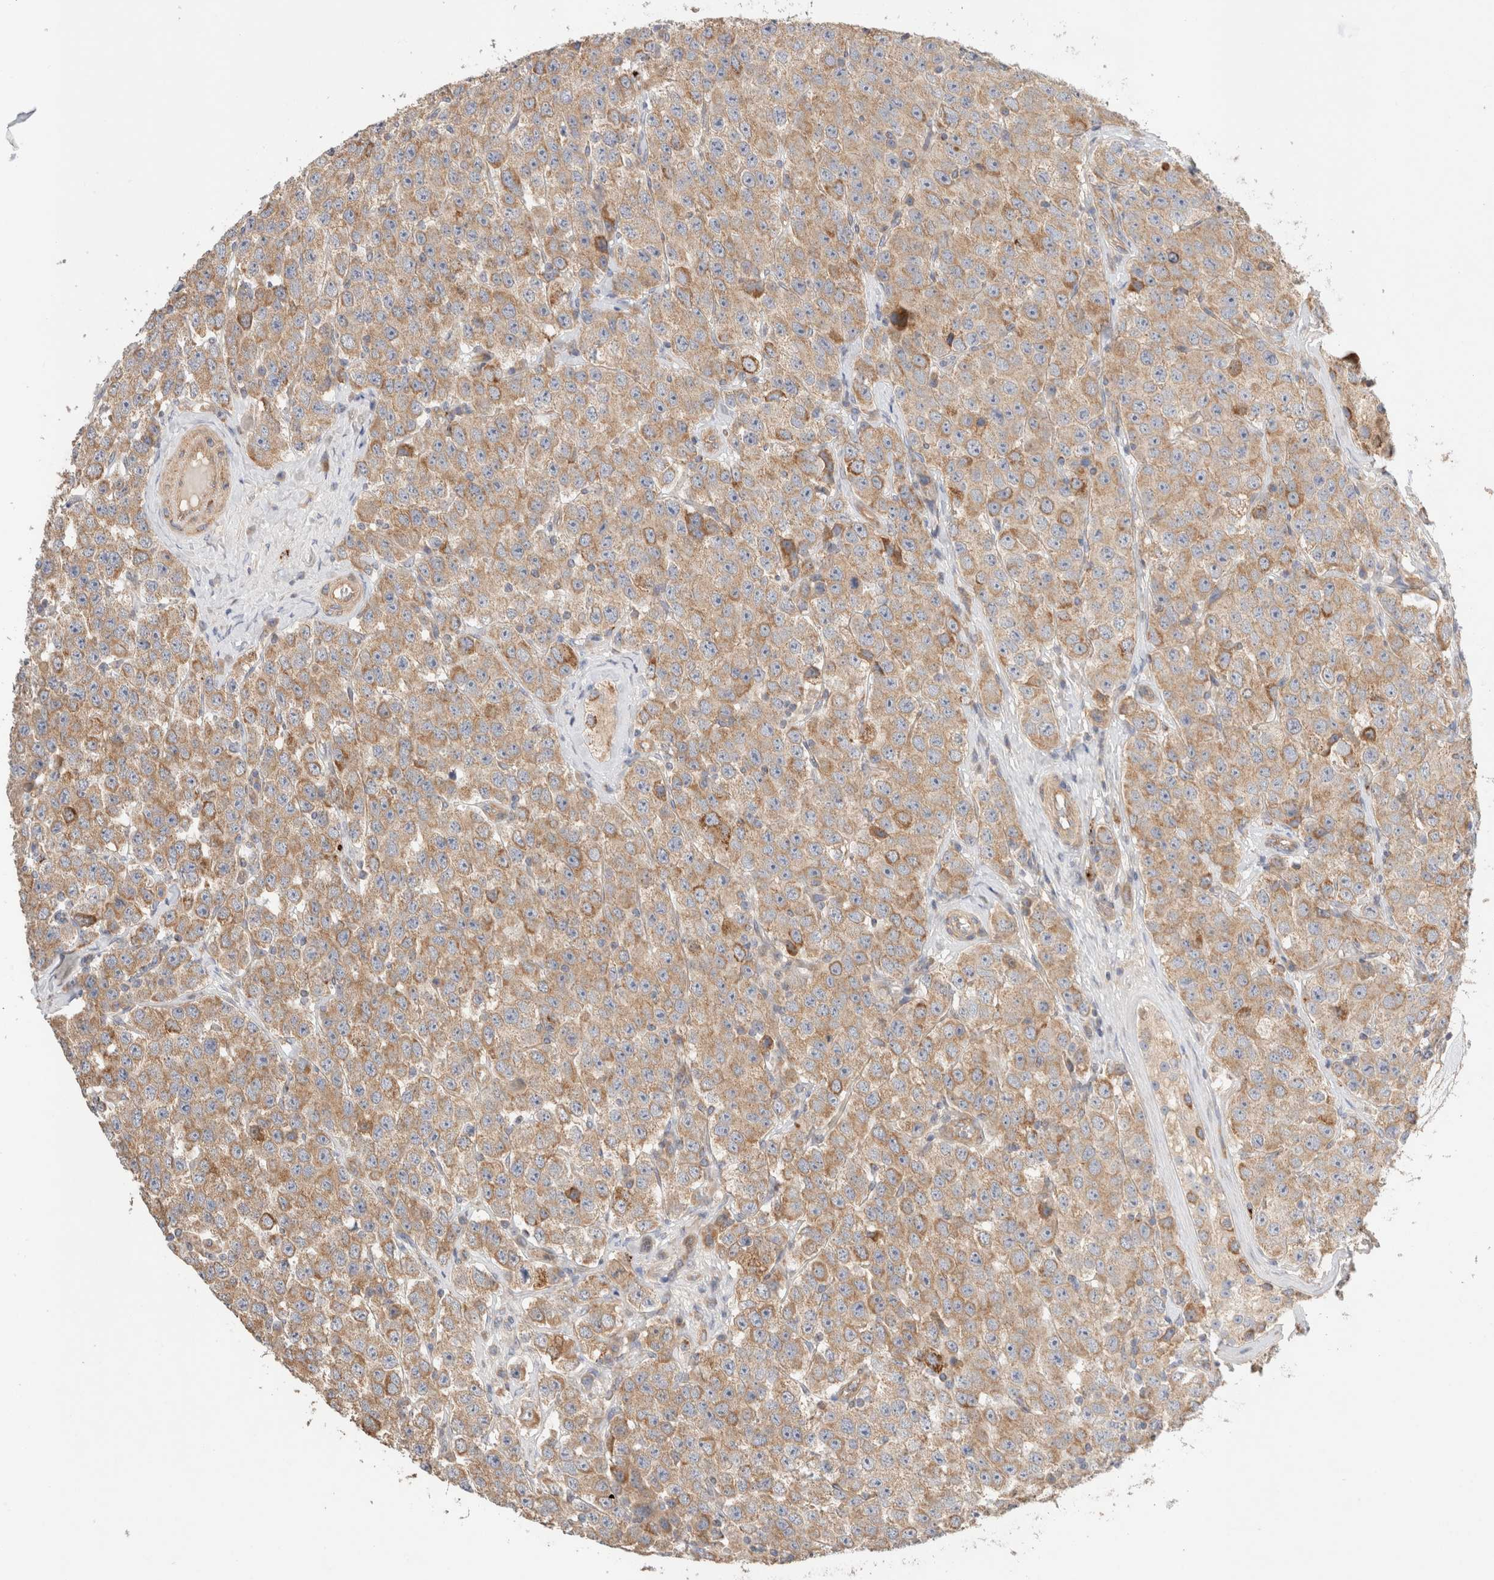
{"staining": {"intensity": "moderate", "quantity": ">75%", "location": "cytoplasmic/membranous"}, "tissue": "testis cancer", "cell_type": "Tumor cells", "image_type": "cancer", "snomed": [{"axis": "morphology", "description": "Seminoma, NOS"}, {"axis": "morphology", "description": "Carcinoma, Embryonal, NOS"}, {"axis": "topography", "description": "Testis"}], "caption": "Brown immunohistochemical staining in seminoma (testis) shows moderate cytoplasmic/membranous staining in about >75% of tumor cells. (brown staining indicates protein expression, while blue staining denotes nuclei).", "gene": "B3GNTL1", "patient": {"sex": "male", "age": 28}}